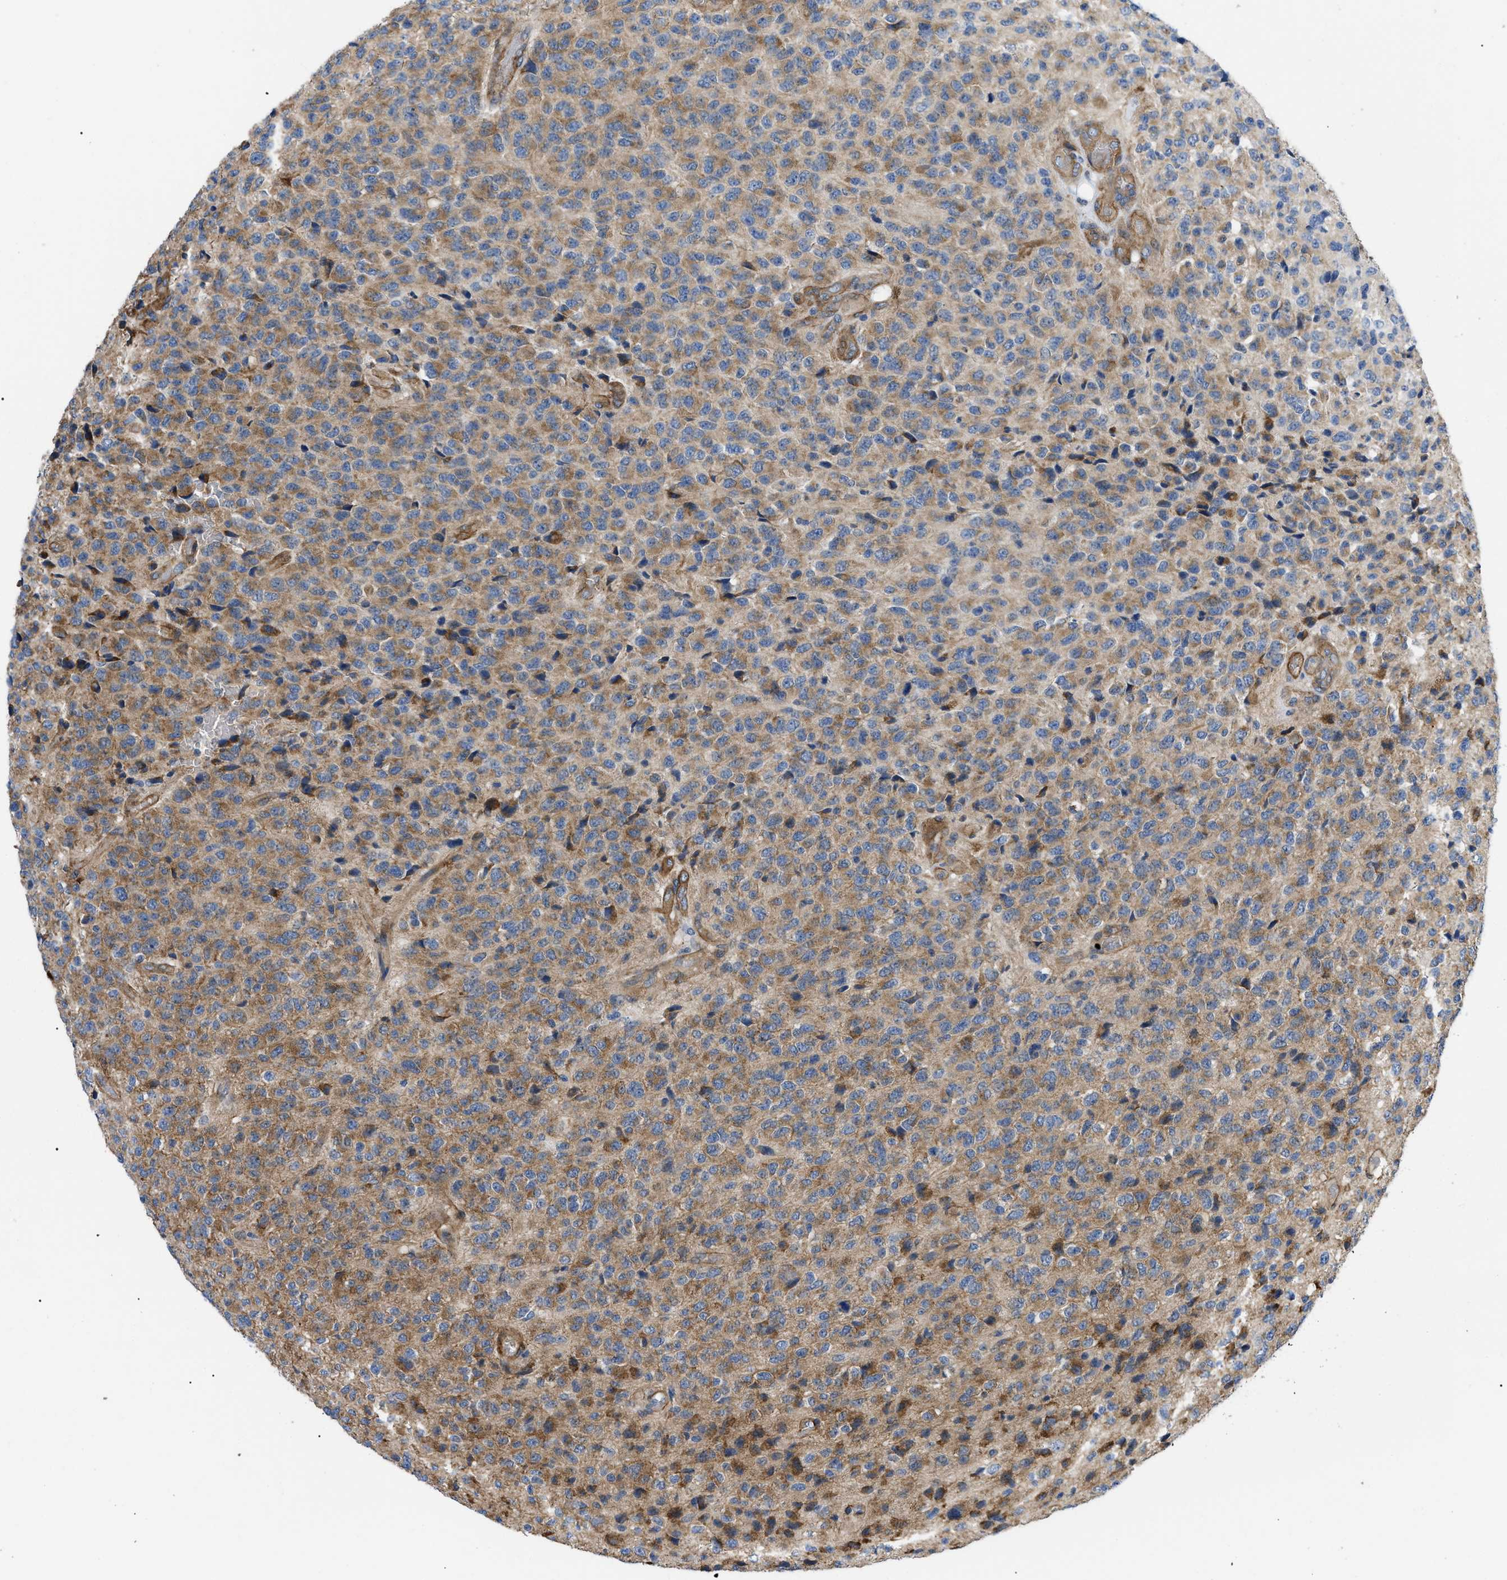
{"staining": {"intensity": "moderate", "quantity": ">75%", "location": "cytoplasmic/membranous"}, "tissue": "glioma", "cell_type": "Tumor cells", "image_type": "cancer", "snomed": [{"axis": "morphology", "description": "Glioma, malignant, High grade"}, {"axis": "topography", "description": "pancreas cauda"}], "caption": "Immunohistochemistry (IHC) photomicrograph of neoplastic tissue: human malignant high-grade glioma stained using immunohistochemistry exhibits medium levels of moderate protein expression localized specifically in the cytoplasmic/membranous of tumor cells, appearing as a cytoplasmic/membranous brown color.", "gene": "MYO10", "patient": {"sex": "male", "age": 60}}